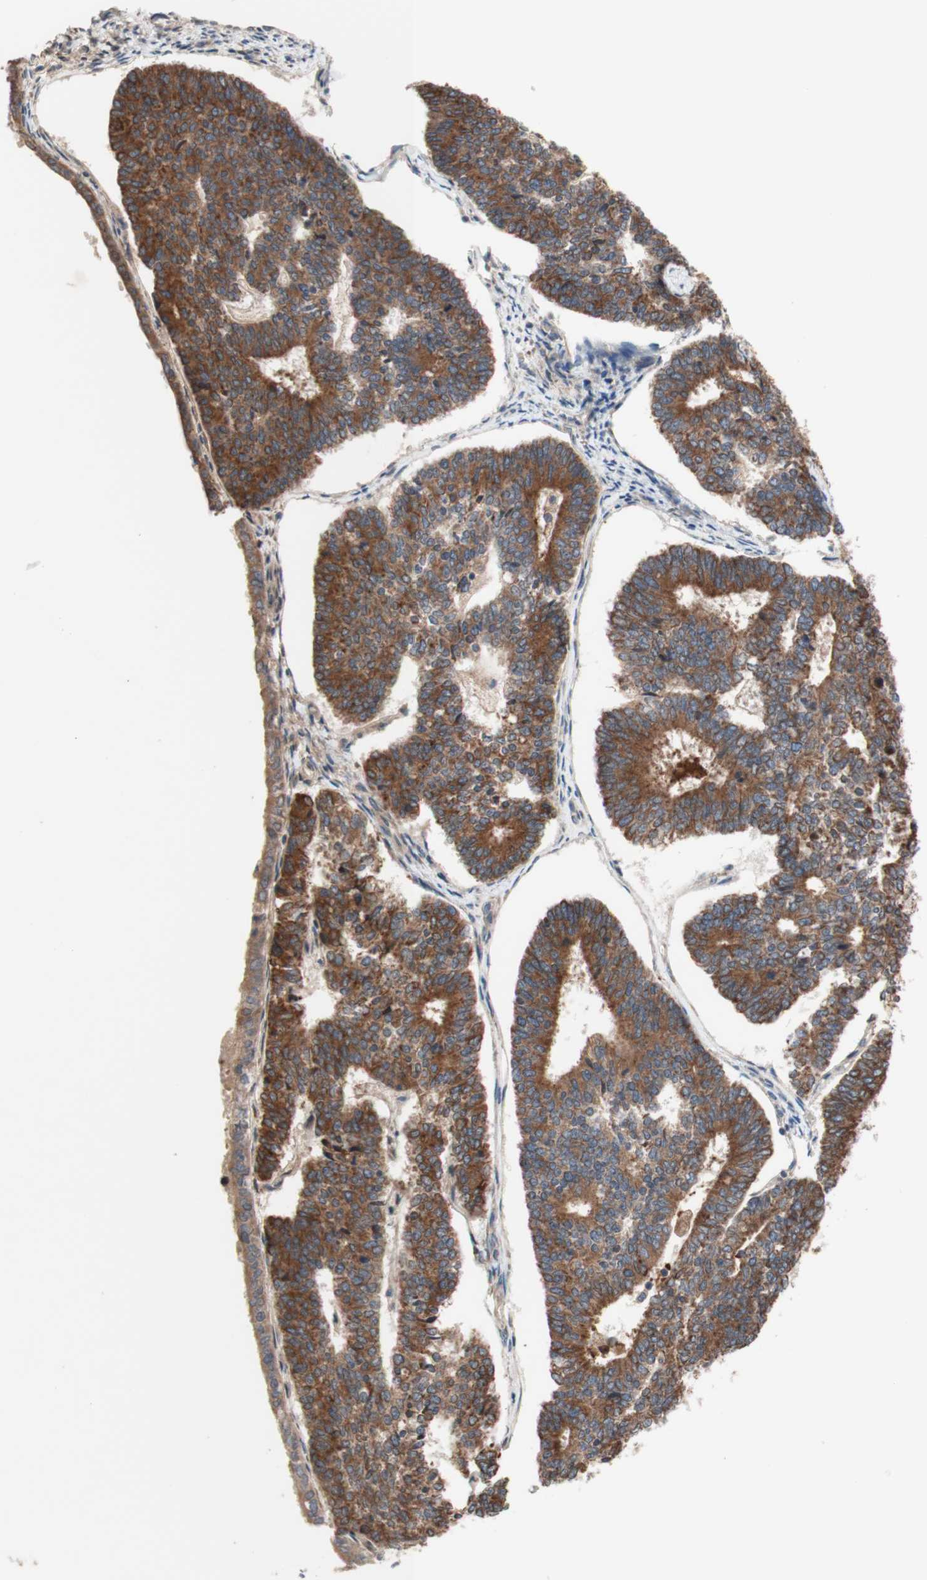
{"staining": {"intensity": "strong", "quantity": ">75%", "location": "cytoplasmic/membranous"}, "tissue": "endometrial cancer", "cell_type": "Tumor cells", "image_type": "cancer", "snomed": [{"axis": "morphology", "description": "Adenocarcinoma, NOS"}, {"axis": "topography", "description": "Endometrium"}], "caption": "Approximately >75% of tumor cells in human endometrial cancer display strong cytoplasmic/membranous protein staining as visualized by brown immunohistochemical staining.", "gene": "CD55", "patient": {"sex": "female", "age": 70}}